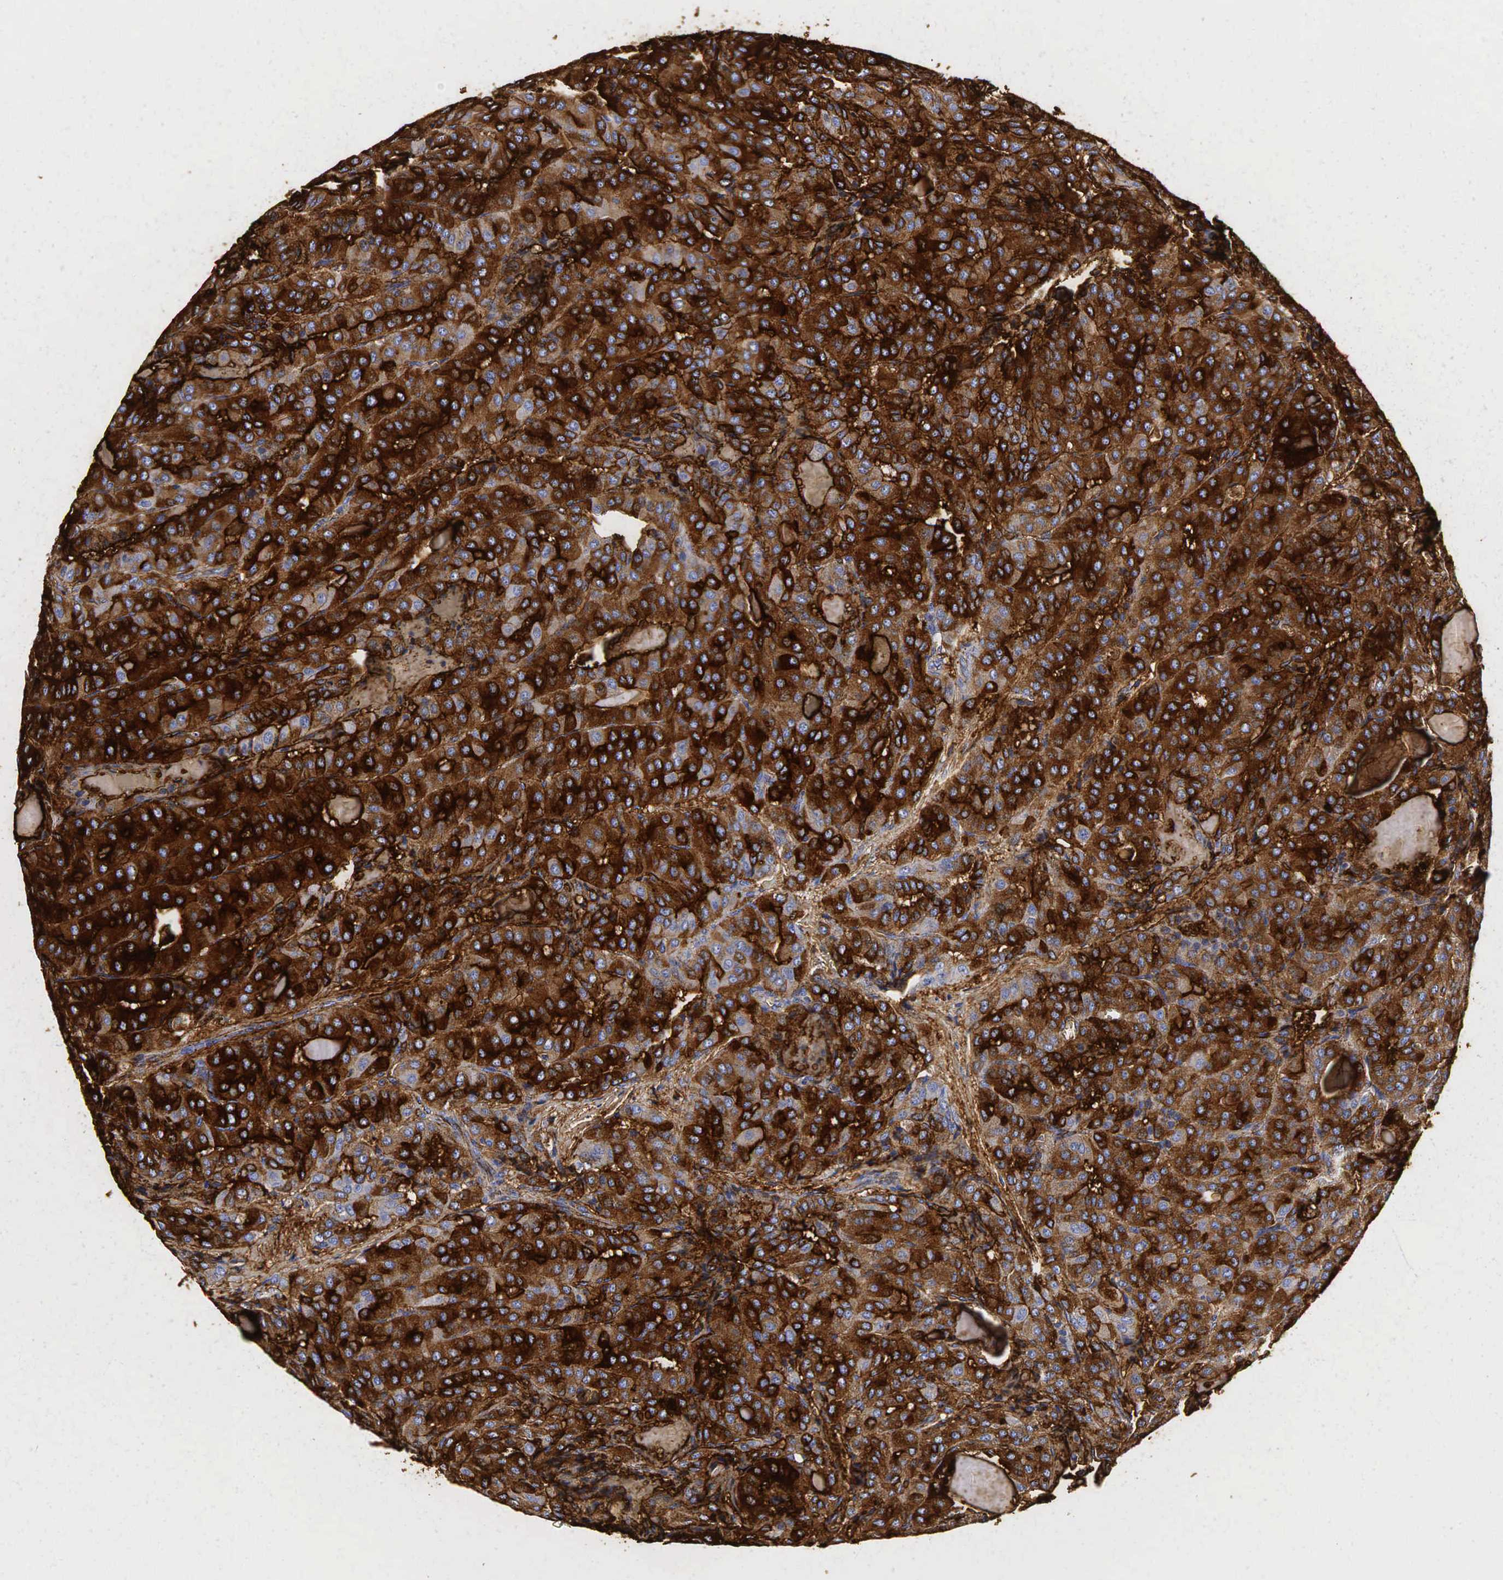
{"staining": {"intensity": "strong", "quantity": ">75%", "location": "cytoplasmic/membranous"}, "tissue": "thyroid cancer", "cell_type": "Tumor cells", "image_type": "cancer", "snomed": [{"axis": "morphology", "description": "Papillary adenocarcinoma, NOS"}, {"axis": "topography", "description": "Thyroid gland"}], "caption": "About >75% of tumor cells in papillary adenocarcinoma (thyroid) show strong cytoplasmic/membranous protein positivity as visualized by brown immunohistochemical staining.", "gene": "TG", "patient": {"sex": "female", "age": 71}}